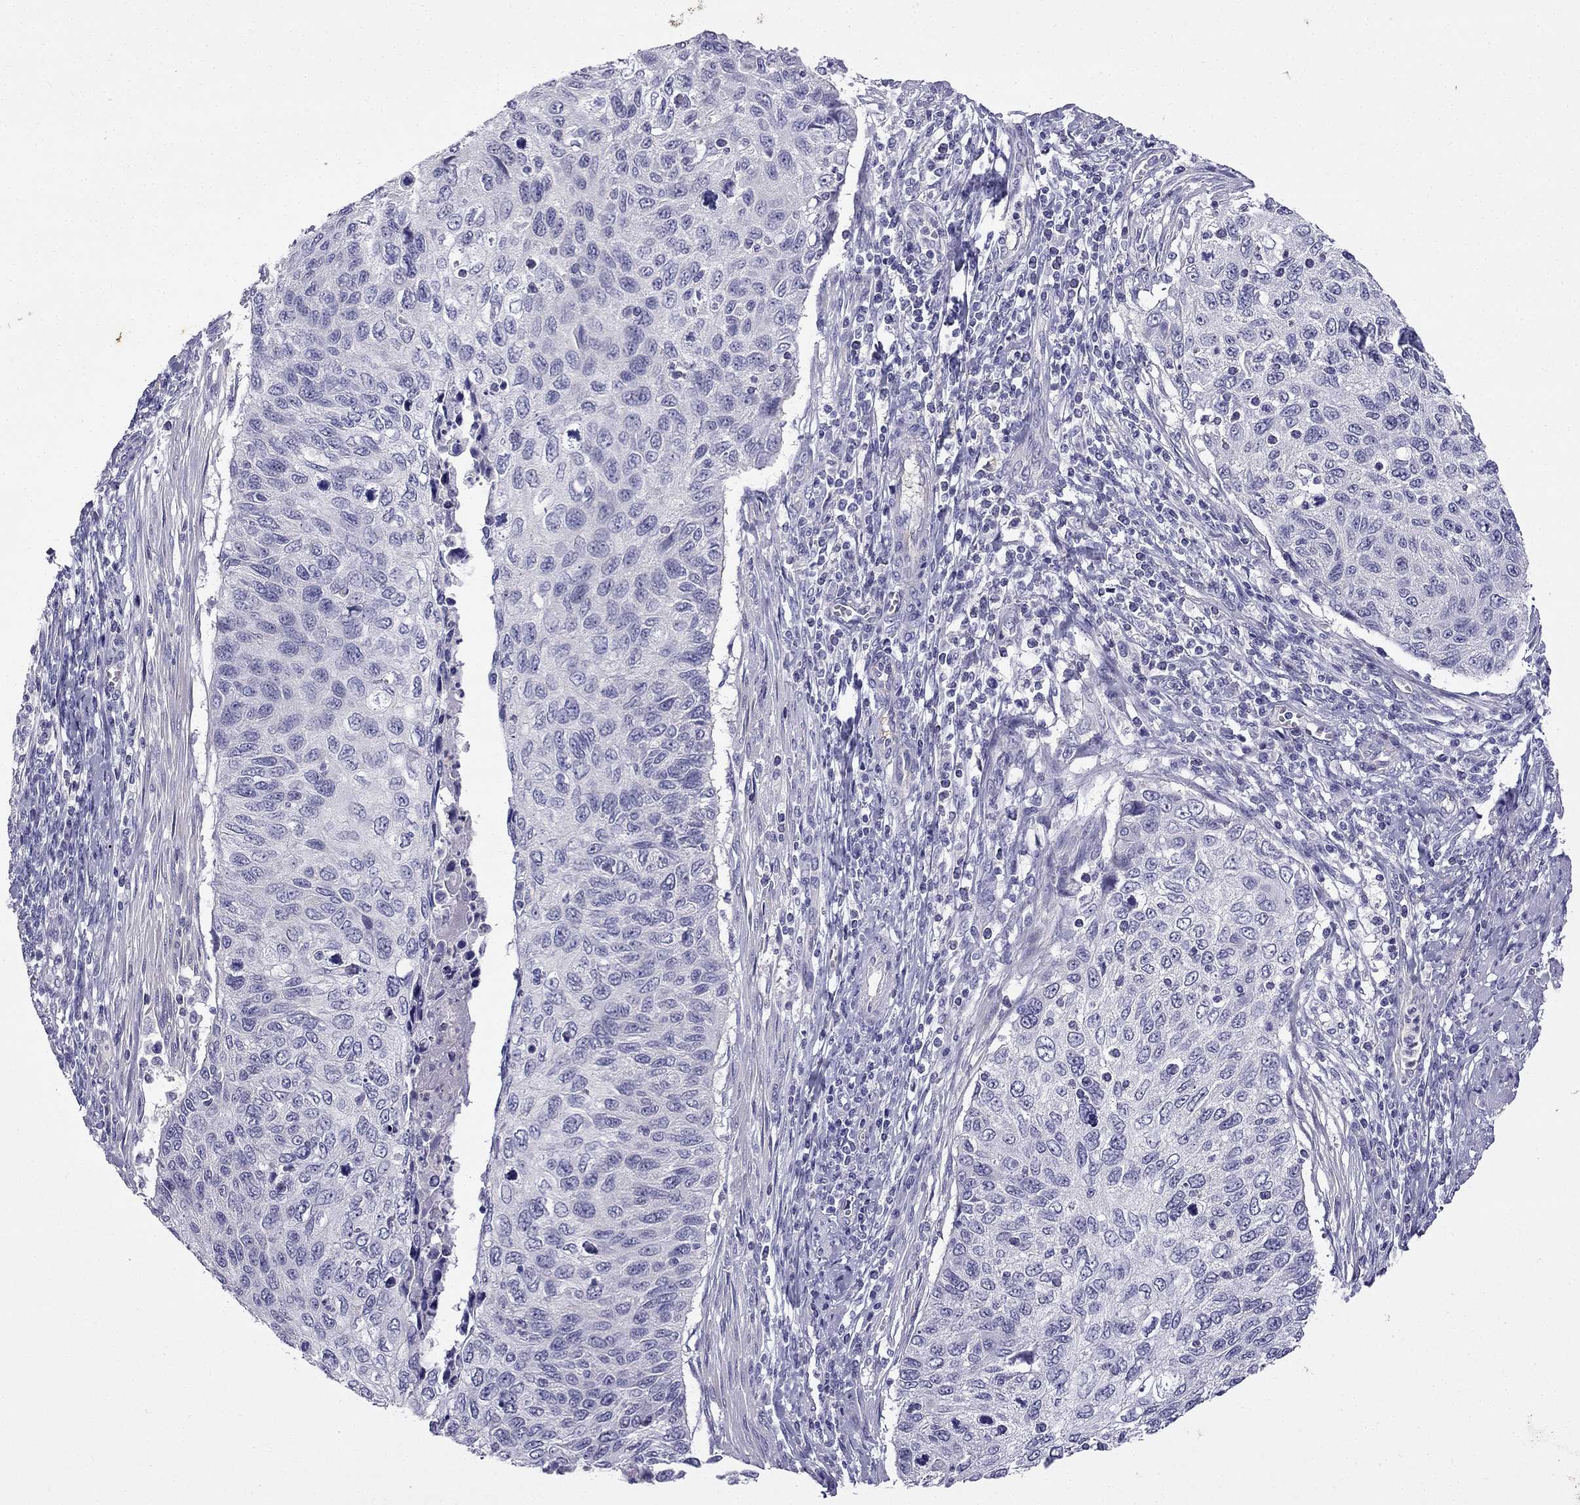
{"staining": {"intensity": "negative", "quantity": "none", "location": "none"}, "tissue": "cervical cancer", "cell_type": "Tumor cells", "image_type": "cancer", "snomed": [{"axis": "morphology", "description": "Squamous cell carcinoma, NOS"}, {"axis": "topography", "description": "Cervix"}], "caption": "Micrograph shows no protein expression in tumor cells of cervical squamous cell carcinoma tissue. (DAB IHC, high magnification).", "gene": "GJA8", "patient": {"sex": "female", "age": 70}}